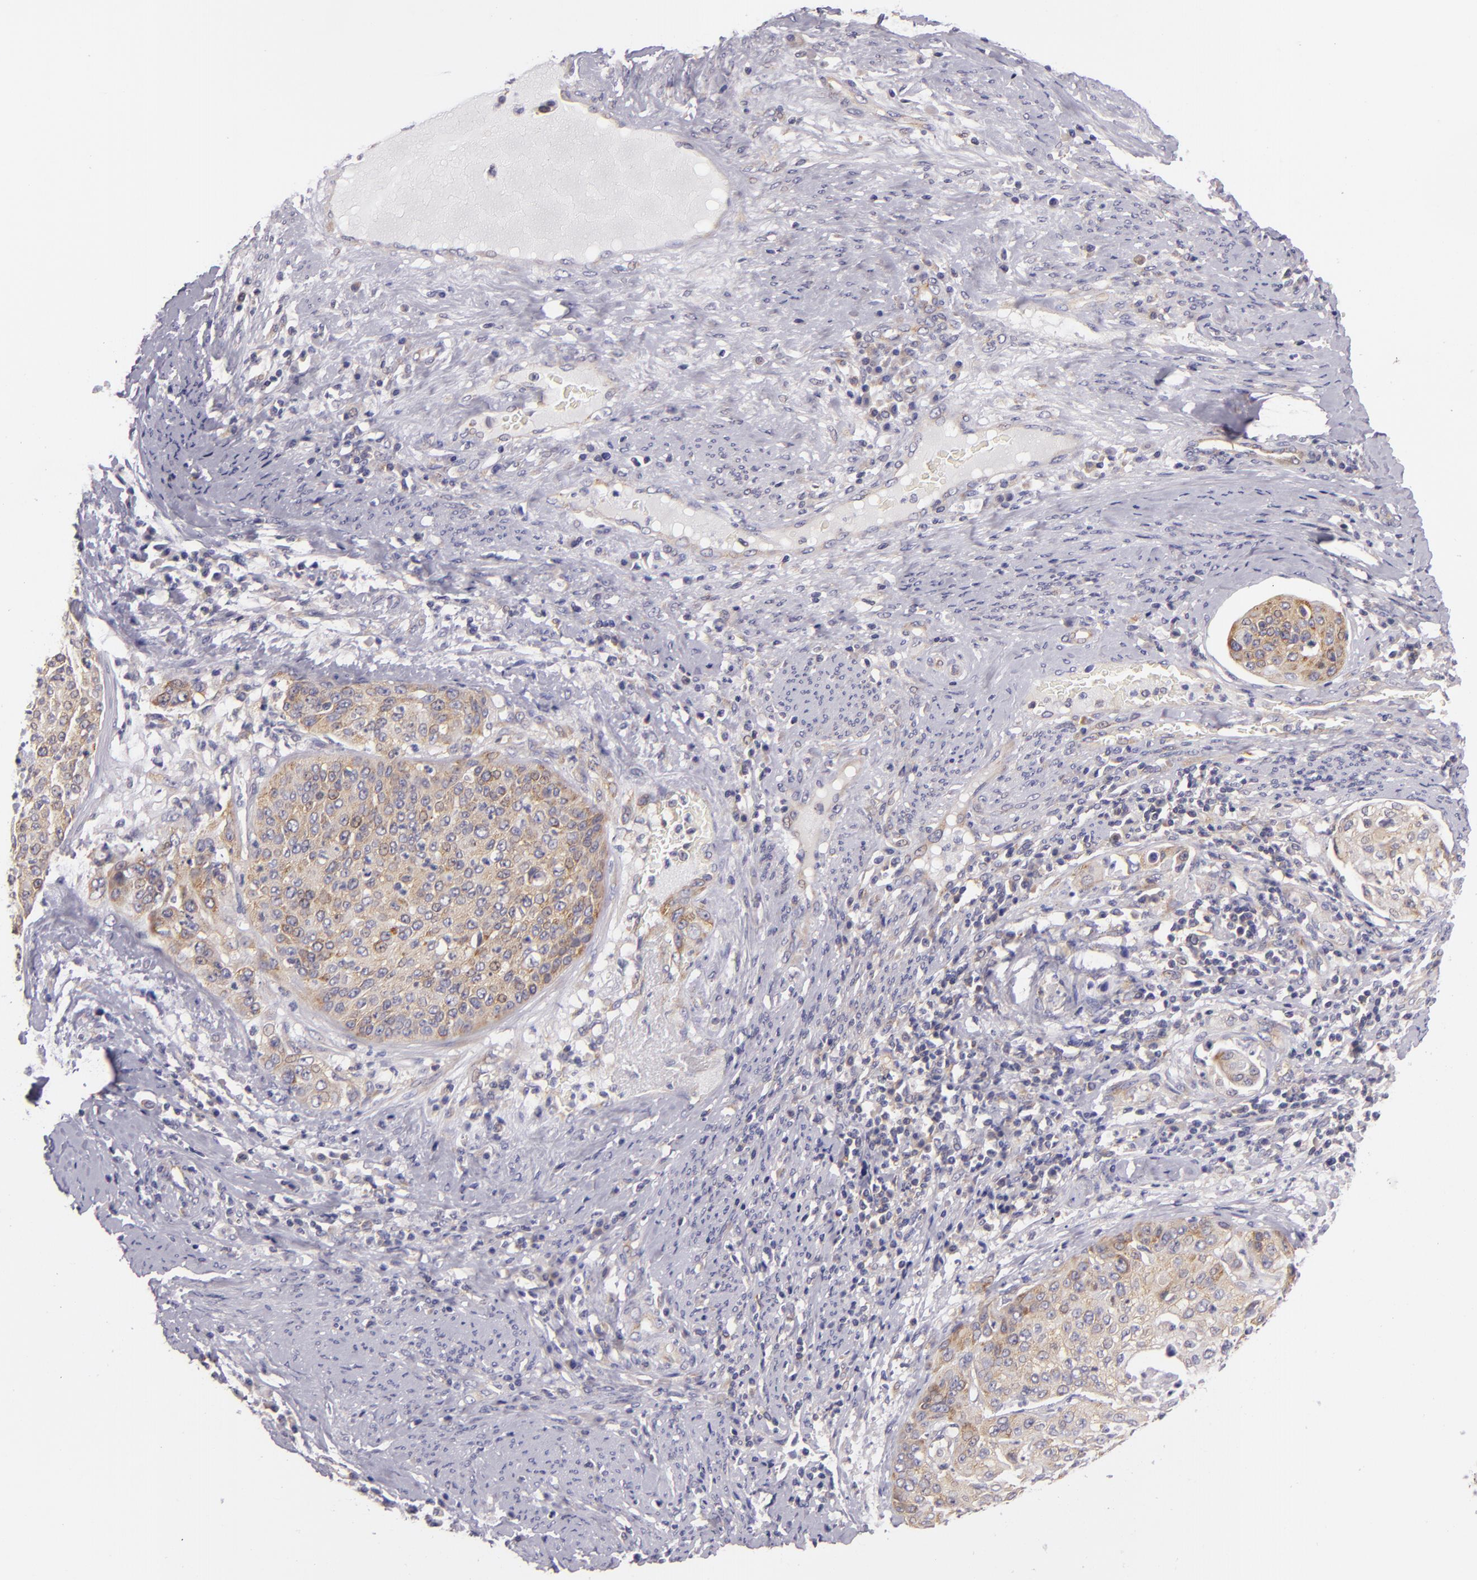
{"staining": {"intensity": "weak", "quantity": ">75%", "location": "cytoplasmic/membranous"}, "tissue": "cervical cancer", "cell_type": "Tumor cells", "image_type": "cancer", "snomed": [{"axis": "morphology", "description": "Squamous cell carcinoma, NOS"}, {"axis": "topography", "description": "Cervix"}], "caption": "Tumor cells demonstrate low levels of weak cytoplasmic/membranous positivity in approximately >75% of cells in human cervical squamous cell carcinoma.", "gene": "UPF3B", "patient": {"sex": "female", "age": 41}}